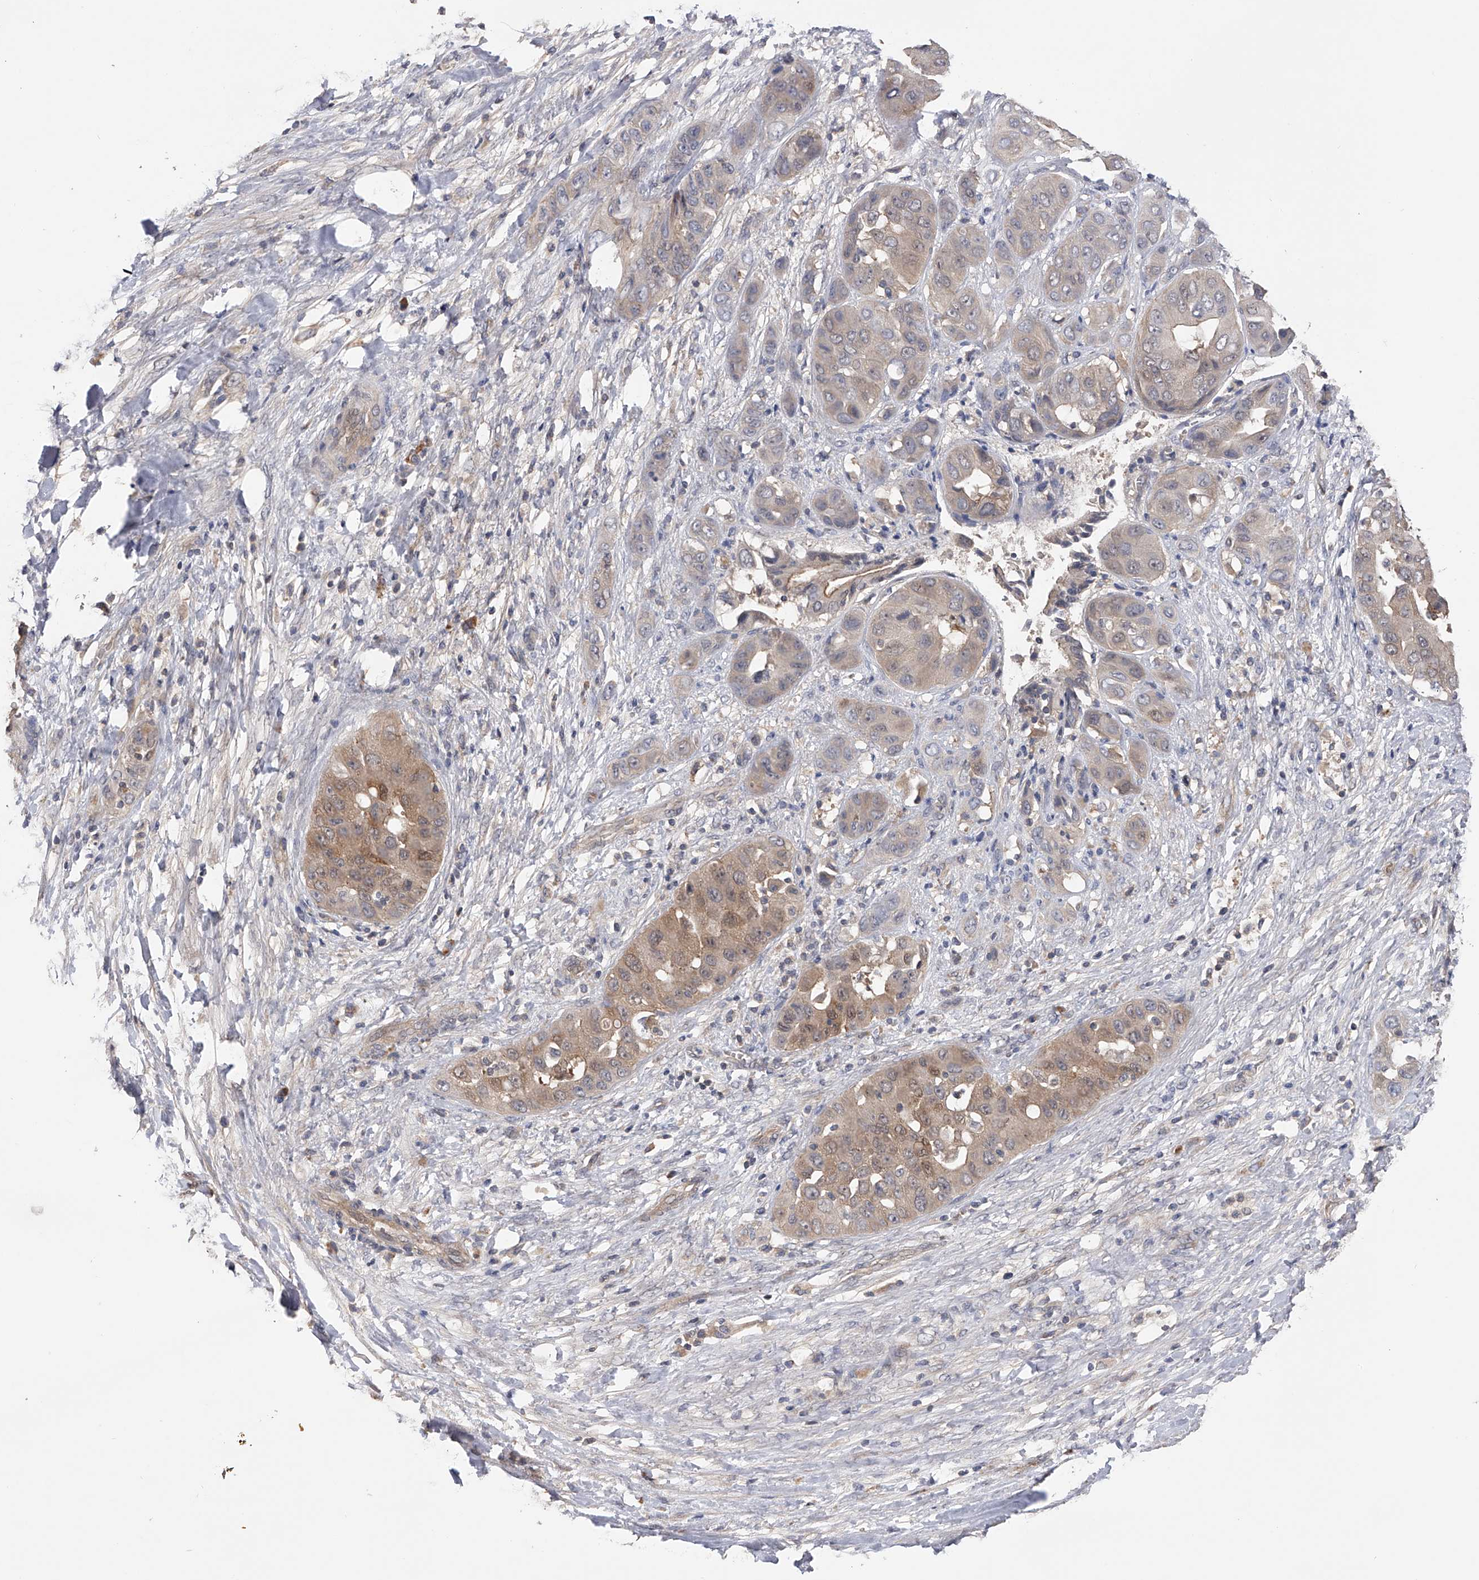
{"staining": {"intensity": "weak", "quantity": "<25%", "location": "cytoplasmic/membranous"}, "tissue": "liver cancer", "cell_type": "Tumor cells", "image_type": "cancer", "snomed": [{"axis": "morphology", "description": "Cholangiocarcinoma"}, {"axis": "topography", "description": "Liver"}], "caption": "IHC of liver cancer shows no positivity in tumor cells.", "gene": "CFAP298", "patient": {"sex": "female", "age": 52}}